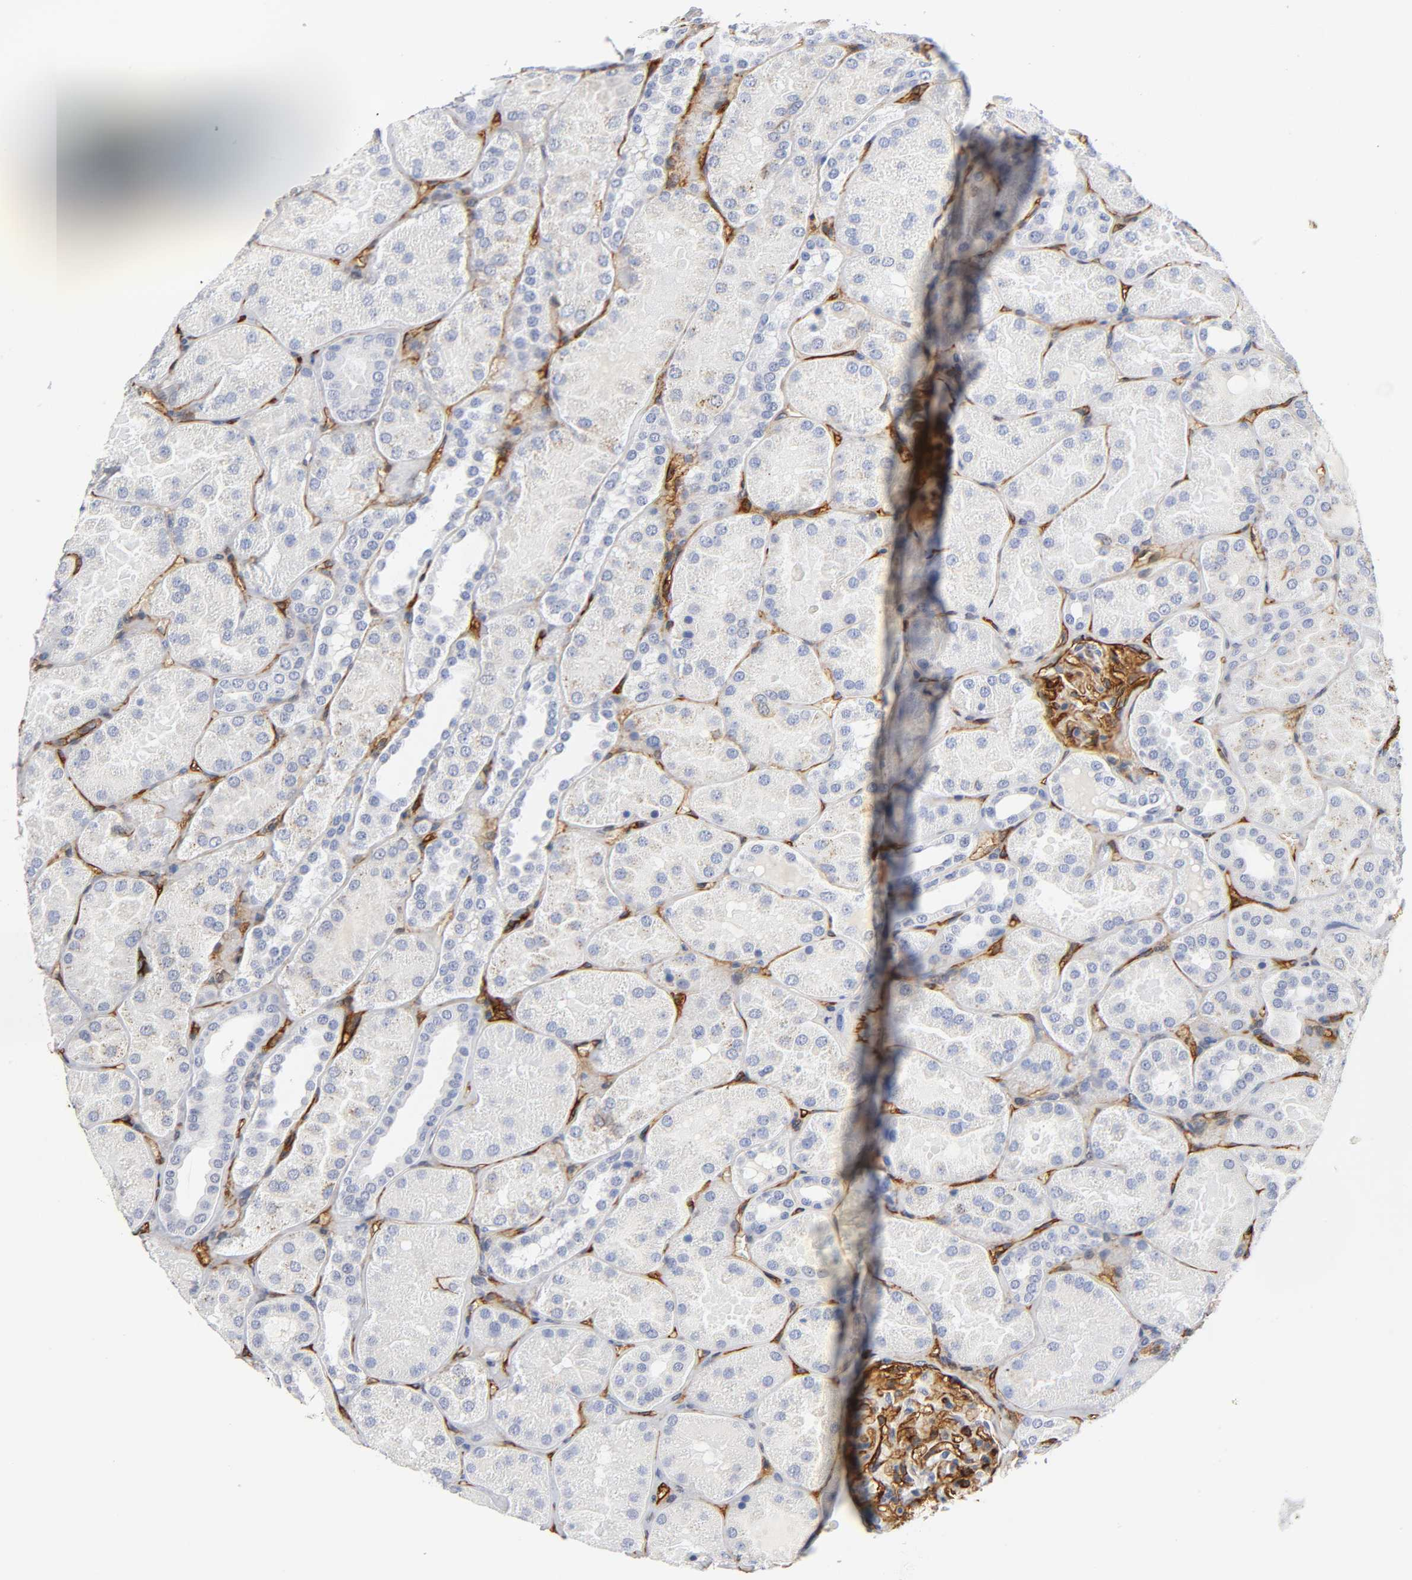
{"staining": {"intensity": "strong", "quantity": ">75%", "location": "cytoplasmic/membranous"}, "tissue": "kidney", "cell_type": "Cells in glomeruli", "image_type": "normal", "snomed": [{"axis": "morphology", "description": "Normal tissue, NOS"}, {"axis": "topography", "description": "Kidney"}], "caption": "A high-resolution histopathology image shows IHC staining of benign kidney, which reveals strong cytoplasmic/membranous positivity in approximately >75% of cells in glomeruli.", "gene": "ICAM1", "patient": {"sex": "male", "age": 28}}